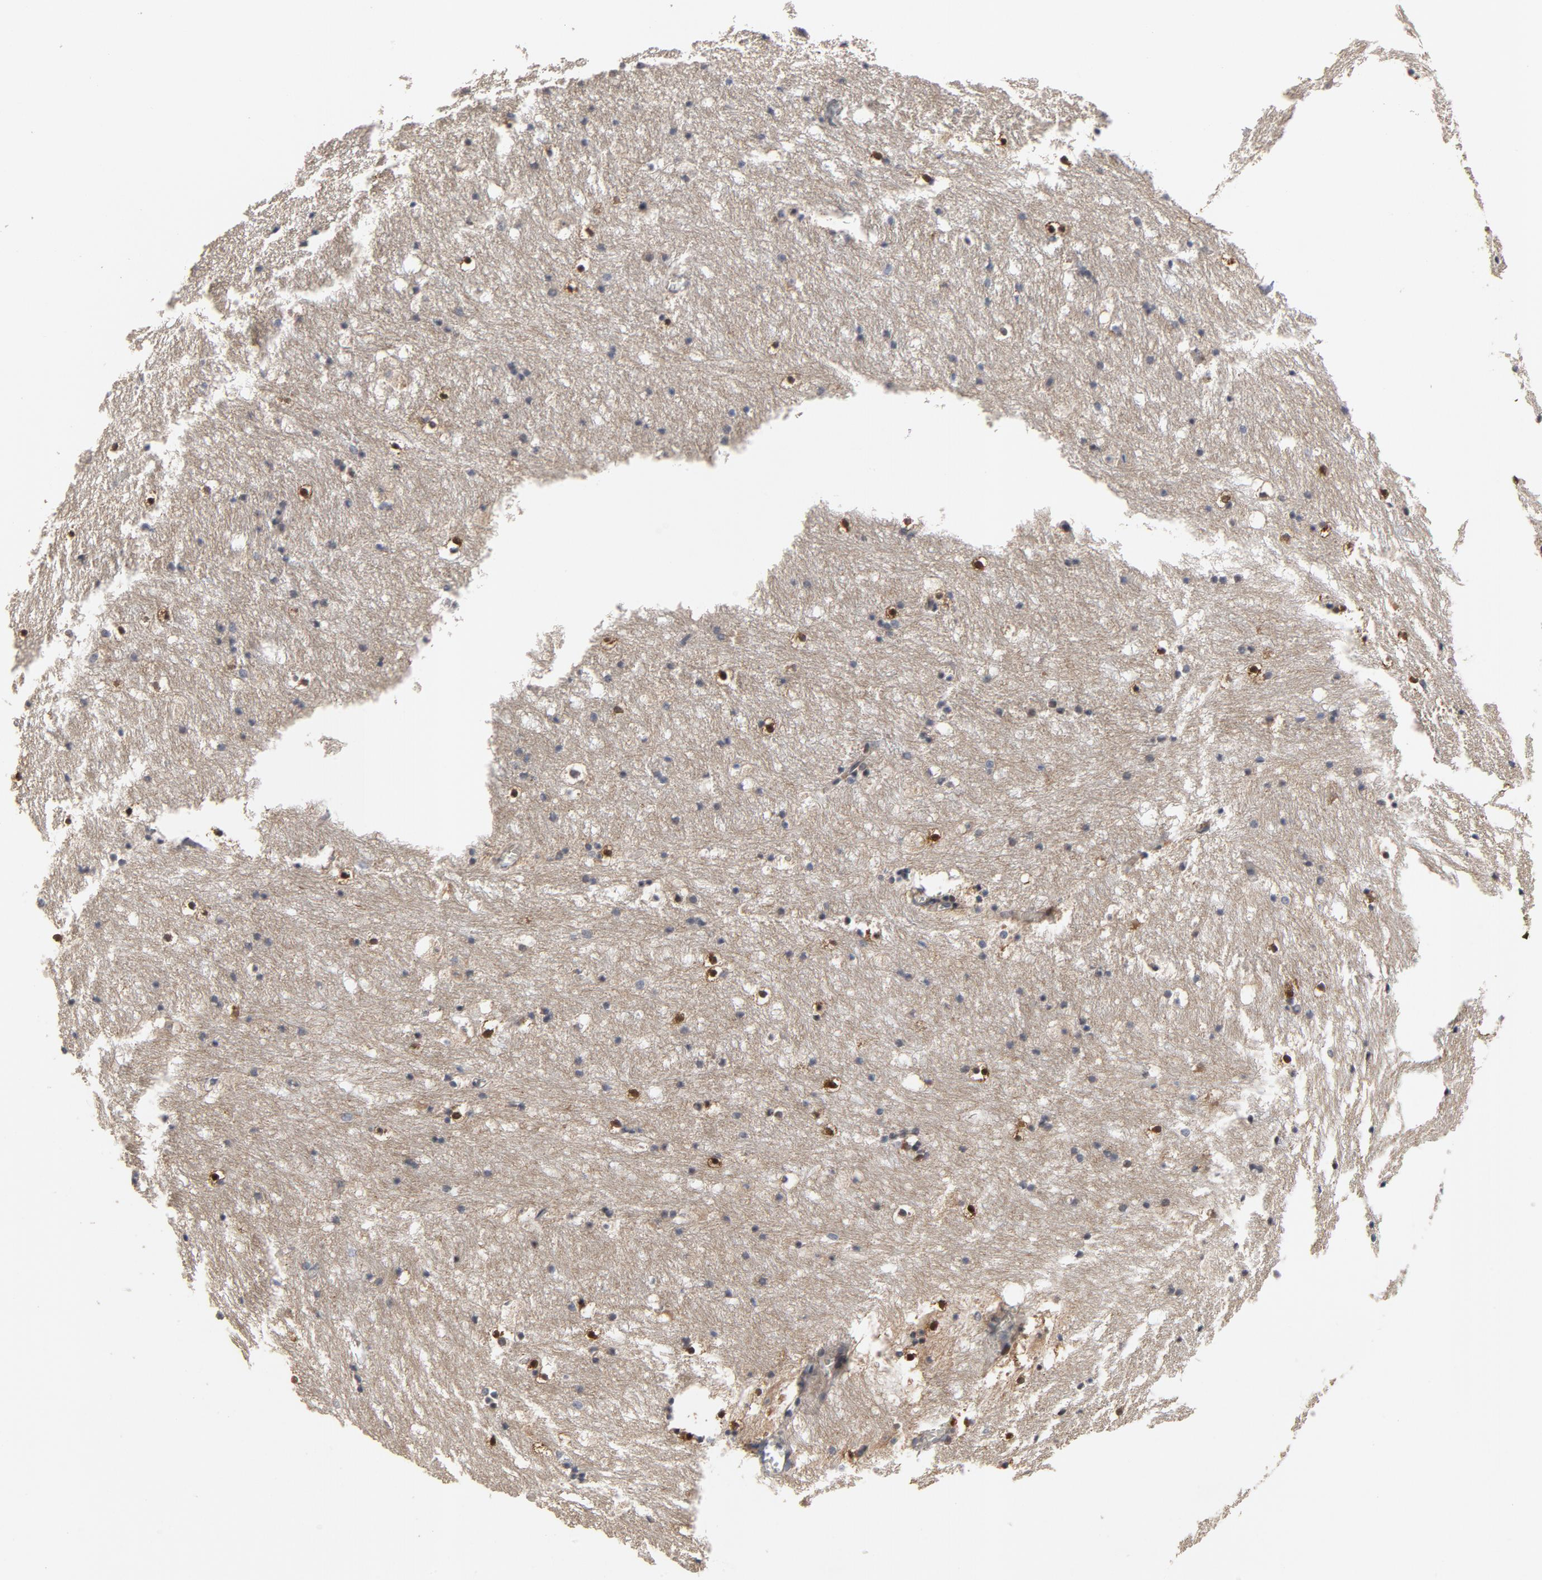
{"staining": {"intensity": "moderate", "quantity": "25%-75%", "location": "nuclear"}, "tissue": "caudate", "cell_type": "Glial cells", "image_type": "normal", "snomed": [{"axis": "morphology", "description": "Normal tissue, NOS"}, {"axis": "topography", "description": "Lateral ventricle wall"}], "caption": "IHC of normal human caudate exhibits medium levels of moderate nuclear expression in about 25%-75% of glial cells.", "gene": "RTL5", "patient": {"sex": "male", "age": 45}}